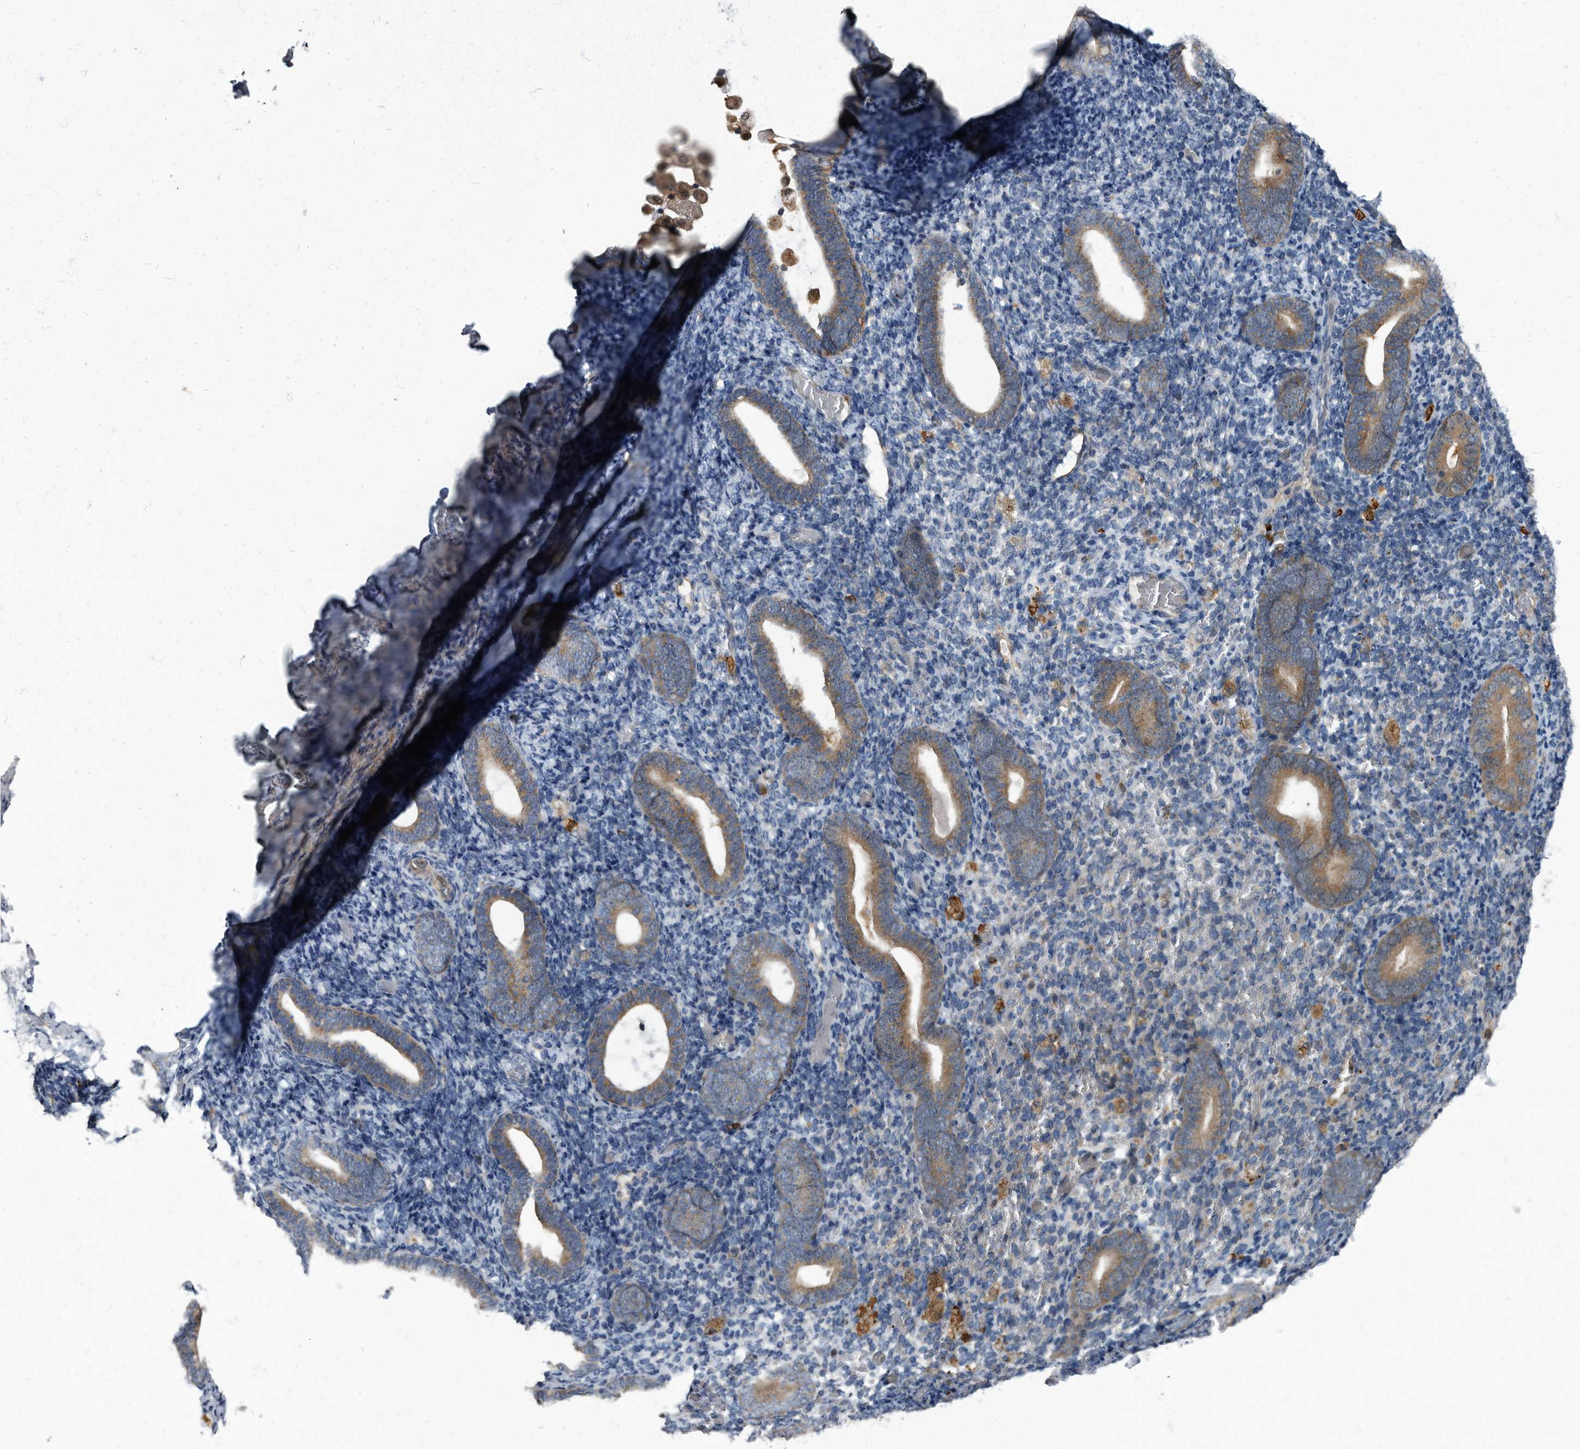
{"staining": {"intensity": "negative", "quantity": "none", "location": "none"}, "tissue": "endometrium", "cell_type": "Cells in endometrial stroma", "image_type": "normal", "snomed": [{"axis": "morphology", "description": "Normal tissue, NOS"}, {"axis": "topography", "description": "Endometrium"}], "caption": "Benign endometrium was stained to show a protein in brown. There is no significant expression in cells in endometrial stroma. Brightfield microscopy of immunohistochemistry stained with DAB (3,3'-diaminobenzidine) (brown) and hematoxylin (blue), captured at high magnification.", "gene": "CDV3", "patient": {"sex": "female", "age": 51}}